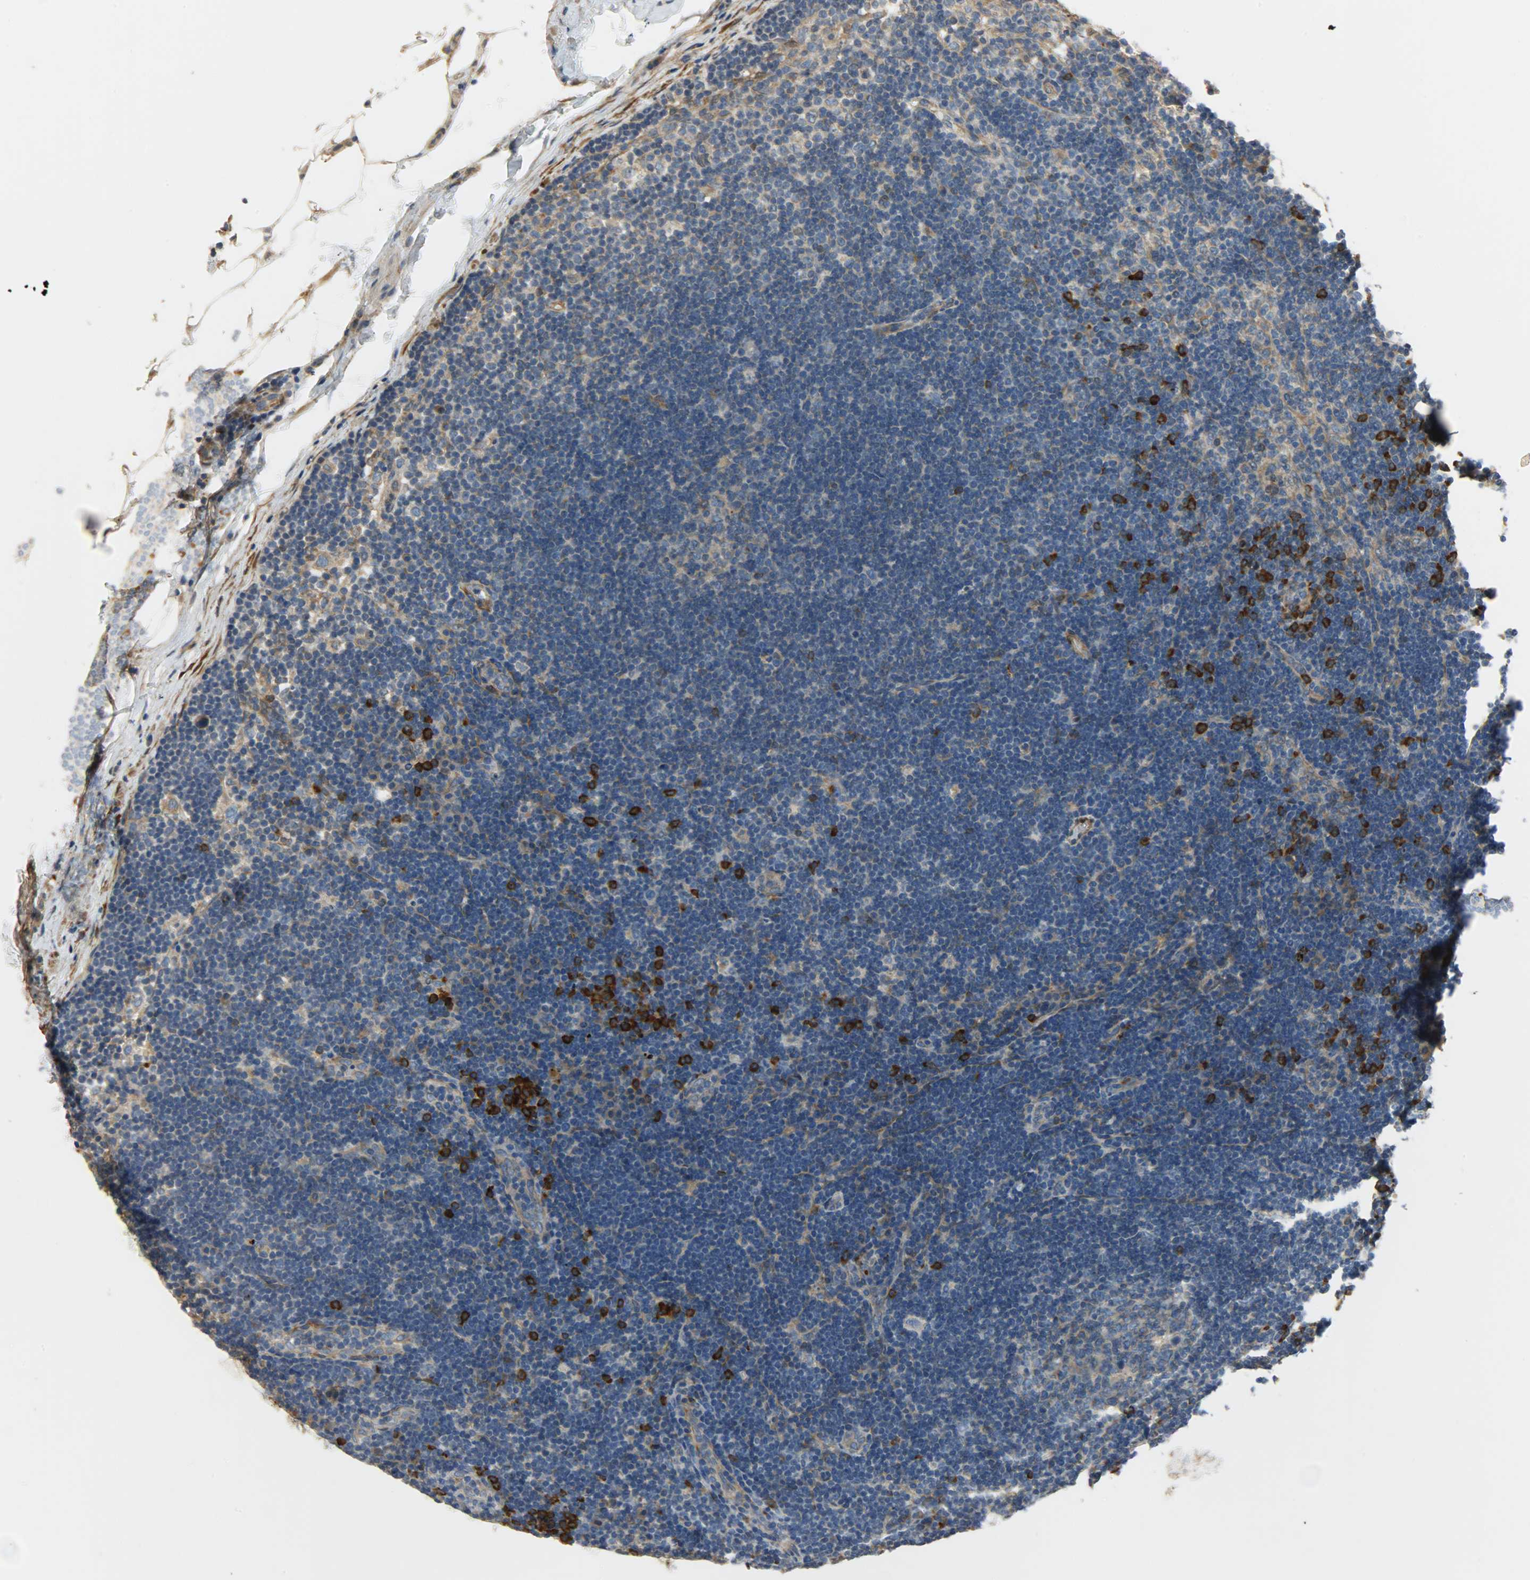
{"staining": {"intensity": "negative", "quantity": "none", "location": "none"}, "tissue": "lymph node", "cell_type": "Germinal center cells", "image_type": "normal", "snomed": [{"axis": "morphology", "description": "Normal tissue, NOS"}, {"axis": "morphology", "description": "Squamous cell carcinoma, metastatic, NOS"}, {"axis": "topography", "description": "Lymph node"}], "caption": "Immunohistochemistry (IHC) histopathology image of normal human lymph node stained for a protein (brown), which displays no positivity in germinal center cells.", "gene": "C1orf198", "patient": {"sex": "female", "age": 53}}